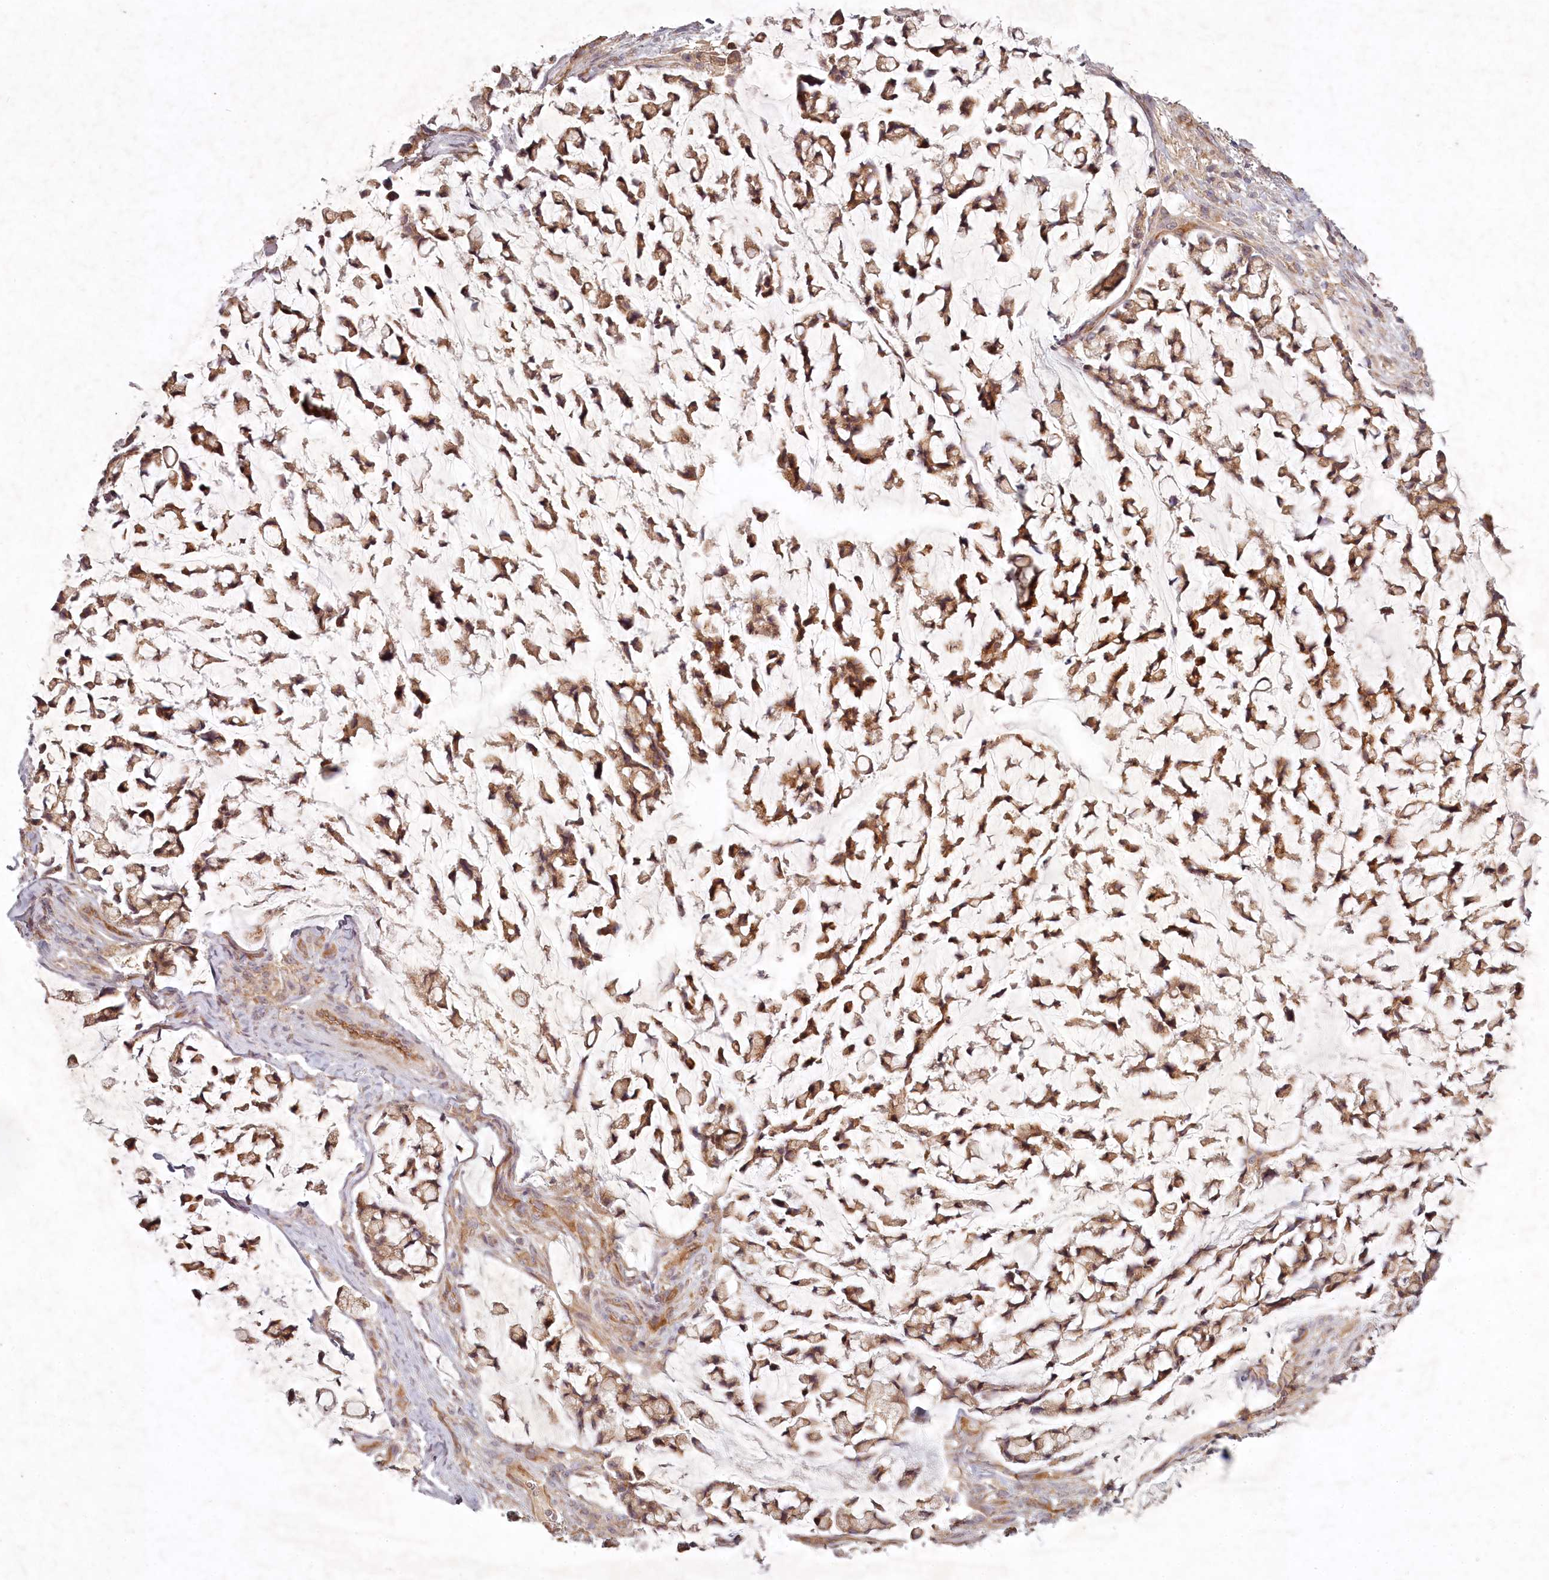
{"staining": {"intensity": "moderate", "quantity": ">75%", "location": "cytoplasmic/membranous"}, "tissue": "stomach cancer", "cell_type": "Tumor cells", "image_type": "cancer", "snomed": [{"axis": "morphology", "description": "Adenocarcinoma, NOS"}, {"axis": "topography", "description": "Stomach, lower"}], "caption": "Brown immunohistochemical staining in stomach adenocarcinoma demonstrates moderate cytoplasmic/membranous positivity in approximately >75% of tumor cells.", "gene": "TMIE", "patient": {"sex": "male", "age": 67}}